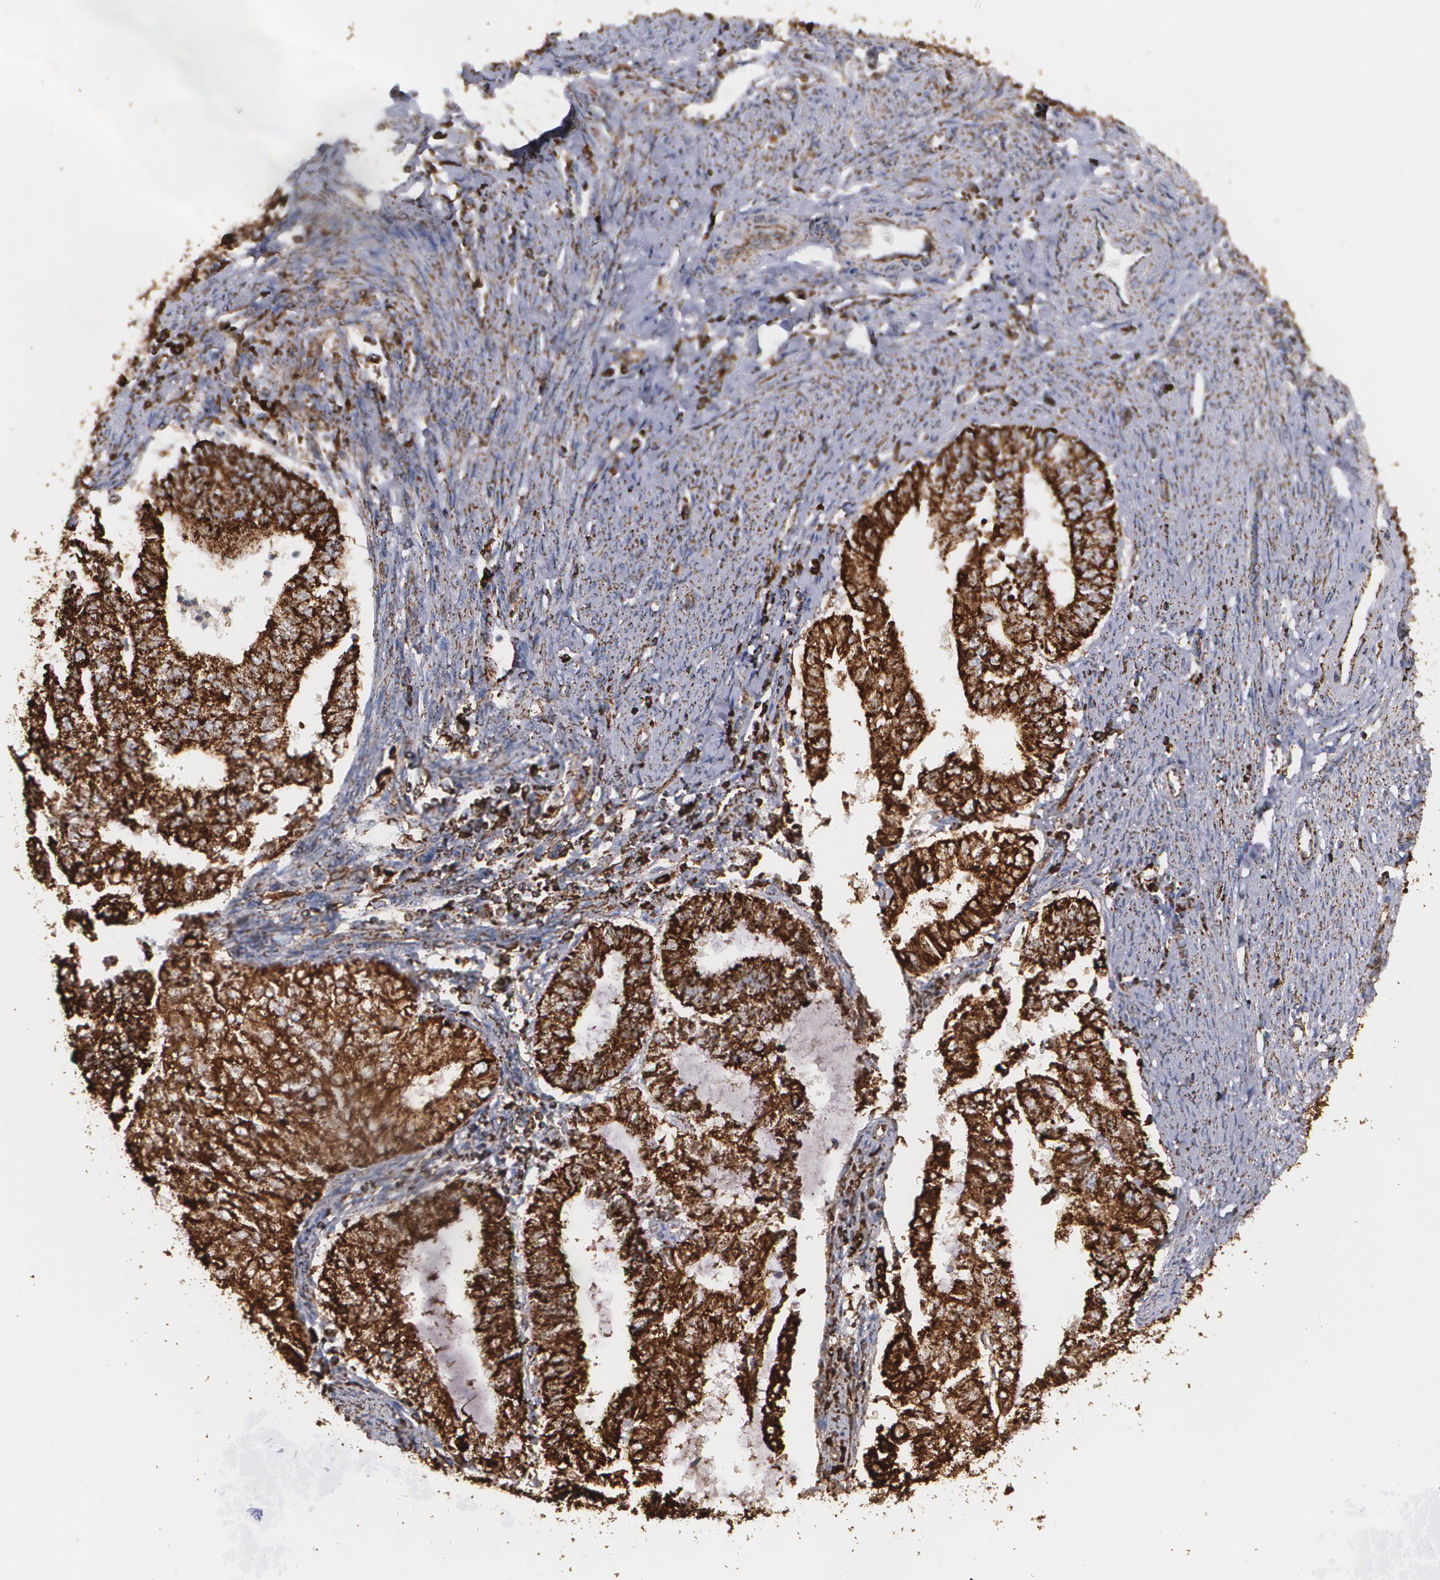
{"staining": {"intensity": "strong", "quantity": ">75%", "location": "cytoplasmic/membranous"}, "tissue": "endometrial cancer", "cell_type": "Tumor cells", "image_type": "cancer", "snomed": [{"axis": "morphology", "description": "Adenocarcinoma, NOS"}, {"axis": "topography", "description": "Endometrium"}], "caption": "IHC micrograph of endometrial adenocarcinoma stained for a protein (brown), which reveals high levels of strong cytoplasmic/membranous expression in approximately >75% of tumor cells.", "gene": "HSPD1", "patient": {"sex": "female", "age": 66}}